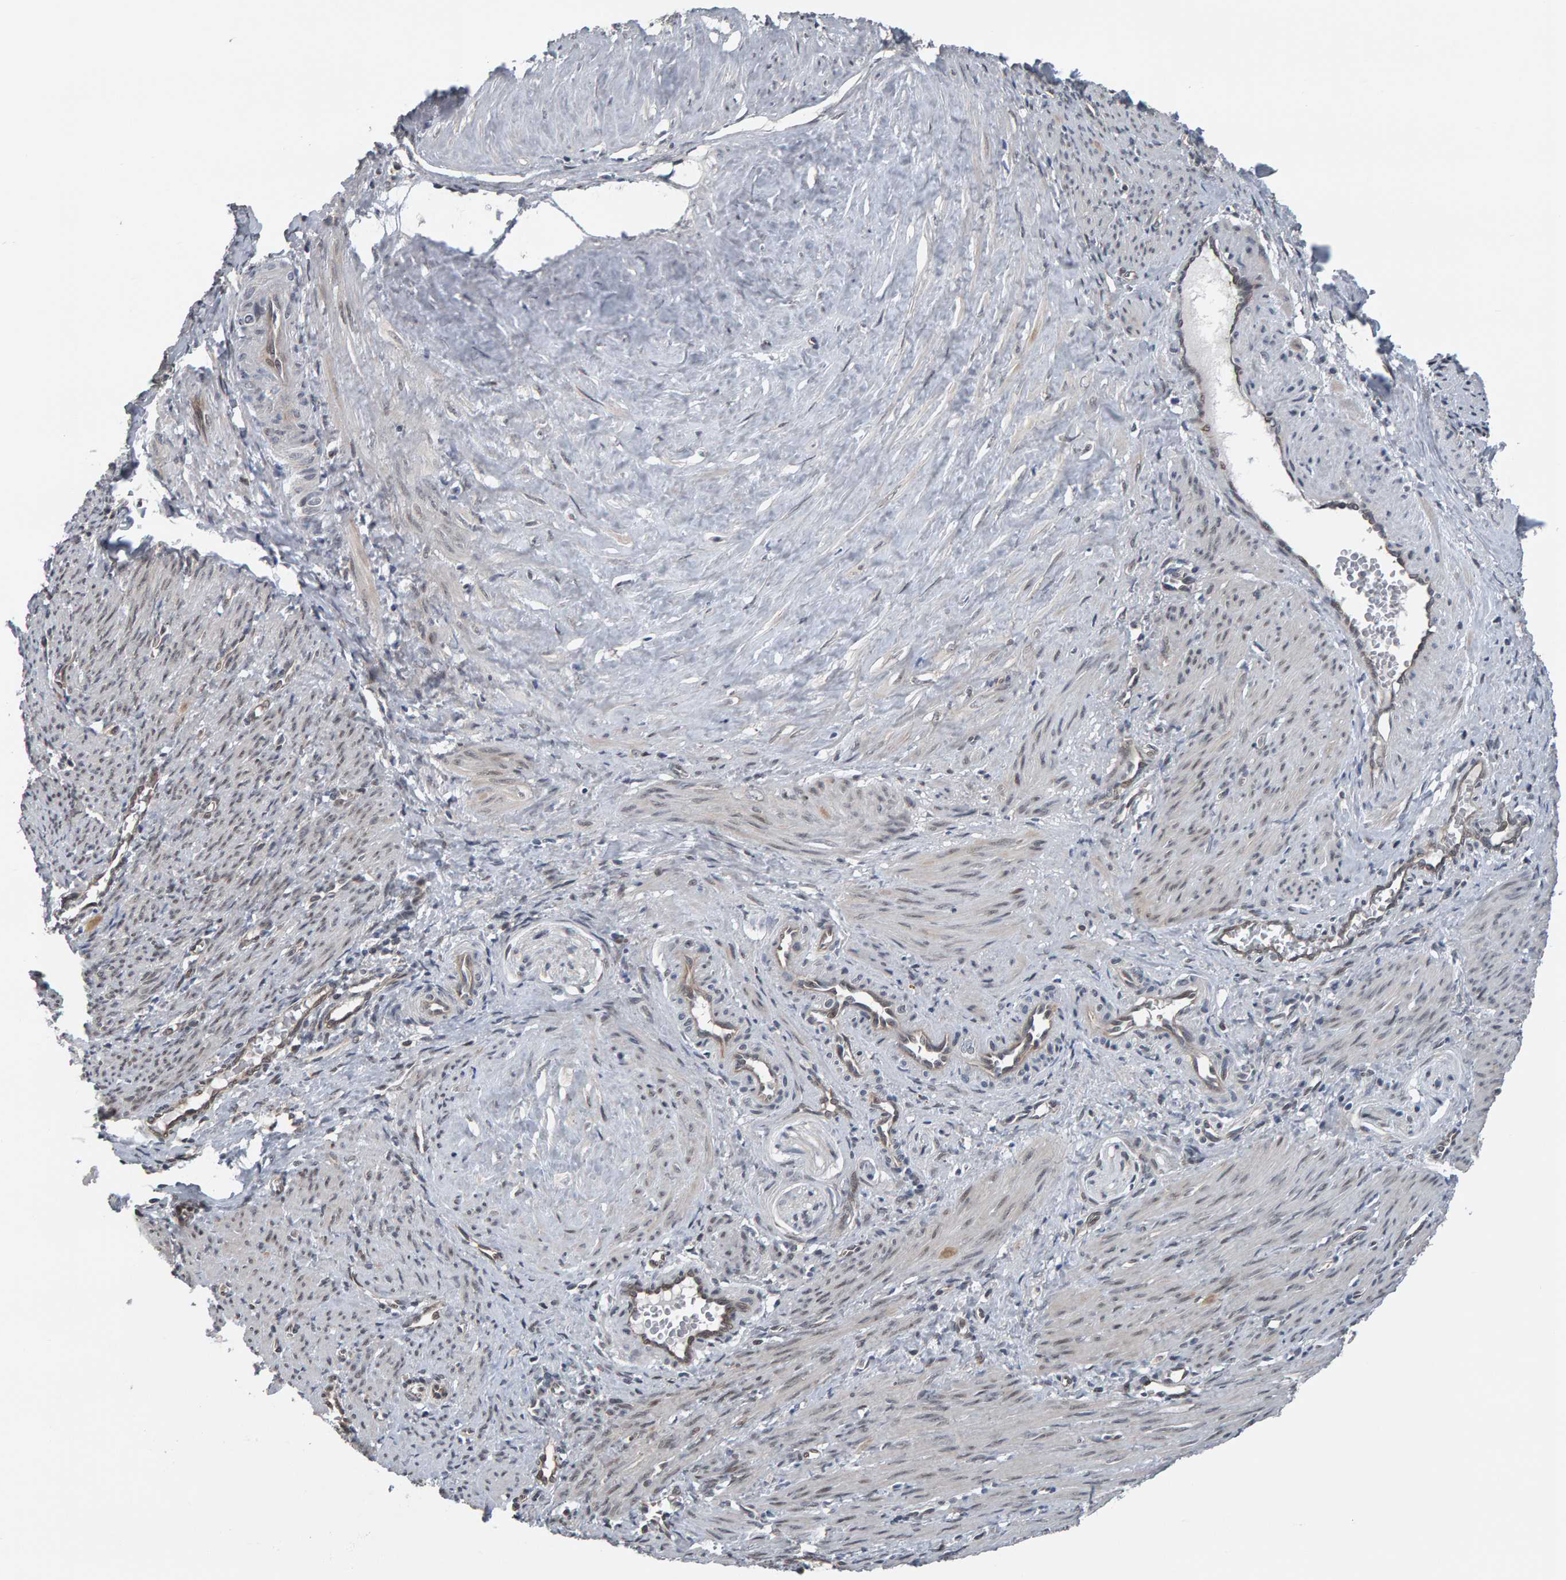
{"staining": {"intensity": "negative", "quantity": "none", "location": "none"}, "tissue": "smooth muscle", "cell_type": "Smooth muscle cells", "image_type": "normal", "snomed": [{"axis": "morphology", "description": "Normal tissue, NOS"}, {"axis": "topography", "description": "Endometrium"}], "caption": "An immunohistochemistry (IHC) photomicrograph of normal smooth muscle is shown. There is no staining in smooth muscle cells of smooth muscle.", "gene": "COASY", "patient": {"sex": "female", "age": 33}}